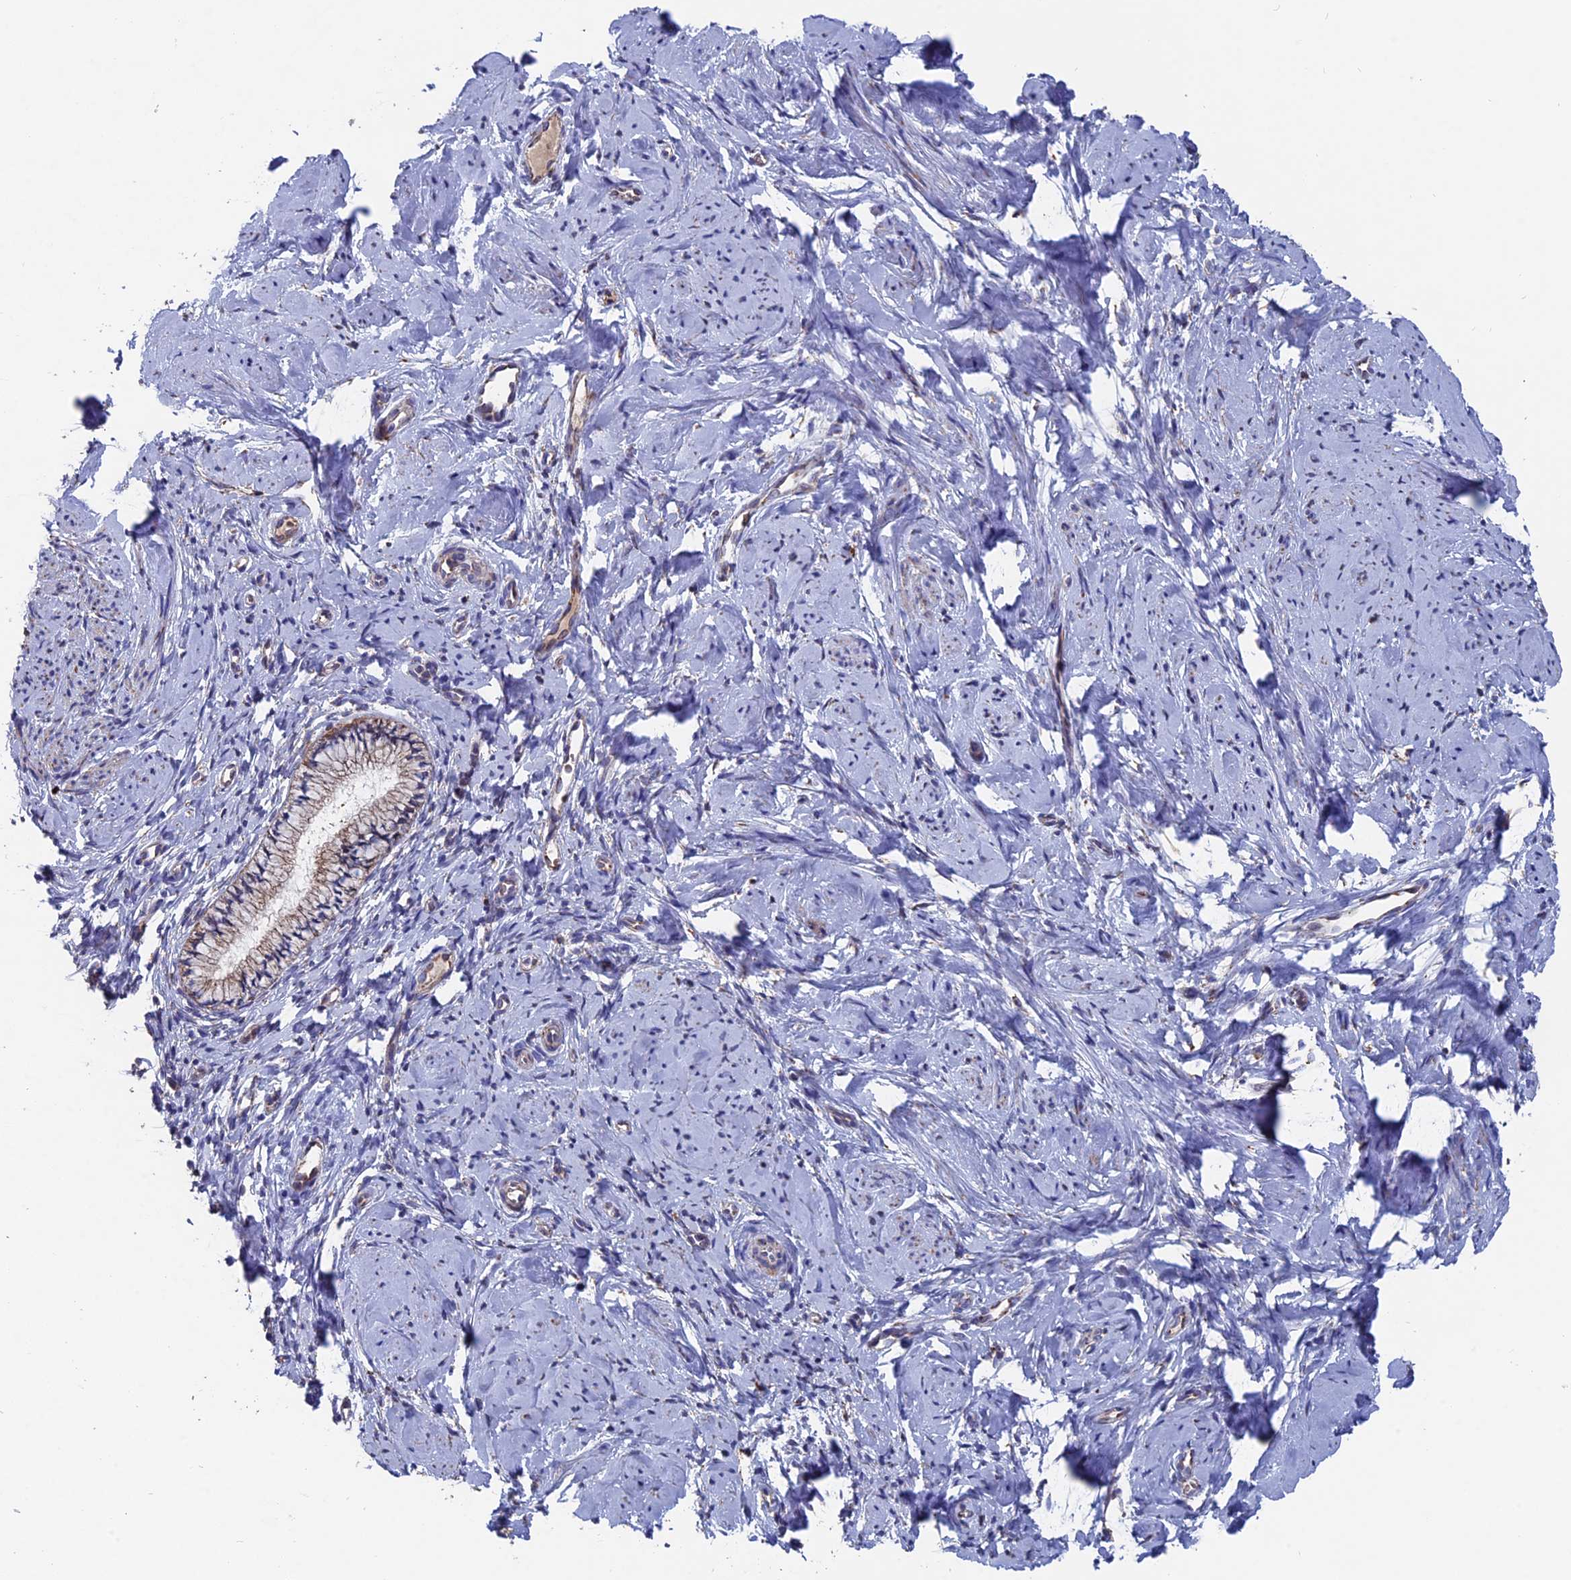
{"staining": {"intensity": "moderate", "quantity": ">75%", "location": "cytoplasmic/membranous"}, "tissue": "cervix", "cell_type": "Glandular cells", "image_type": "normal", "snomed": [{"axis": "morphology", "description": "Normal tissue, NOS"}, {"axis": "topography", "description": "Cervix"}], "caption": "Immunohistochemistry (IHC) of benign cervix demonstrates medium levels of moderate cytoplasmic/membranous staining in about >75% of glandular cells.", "gene": "TGFA", "patient": {"sex": "female", "age": 57}}